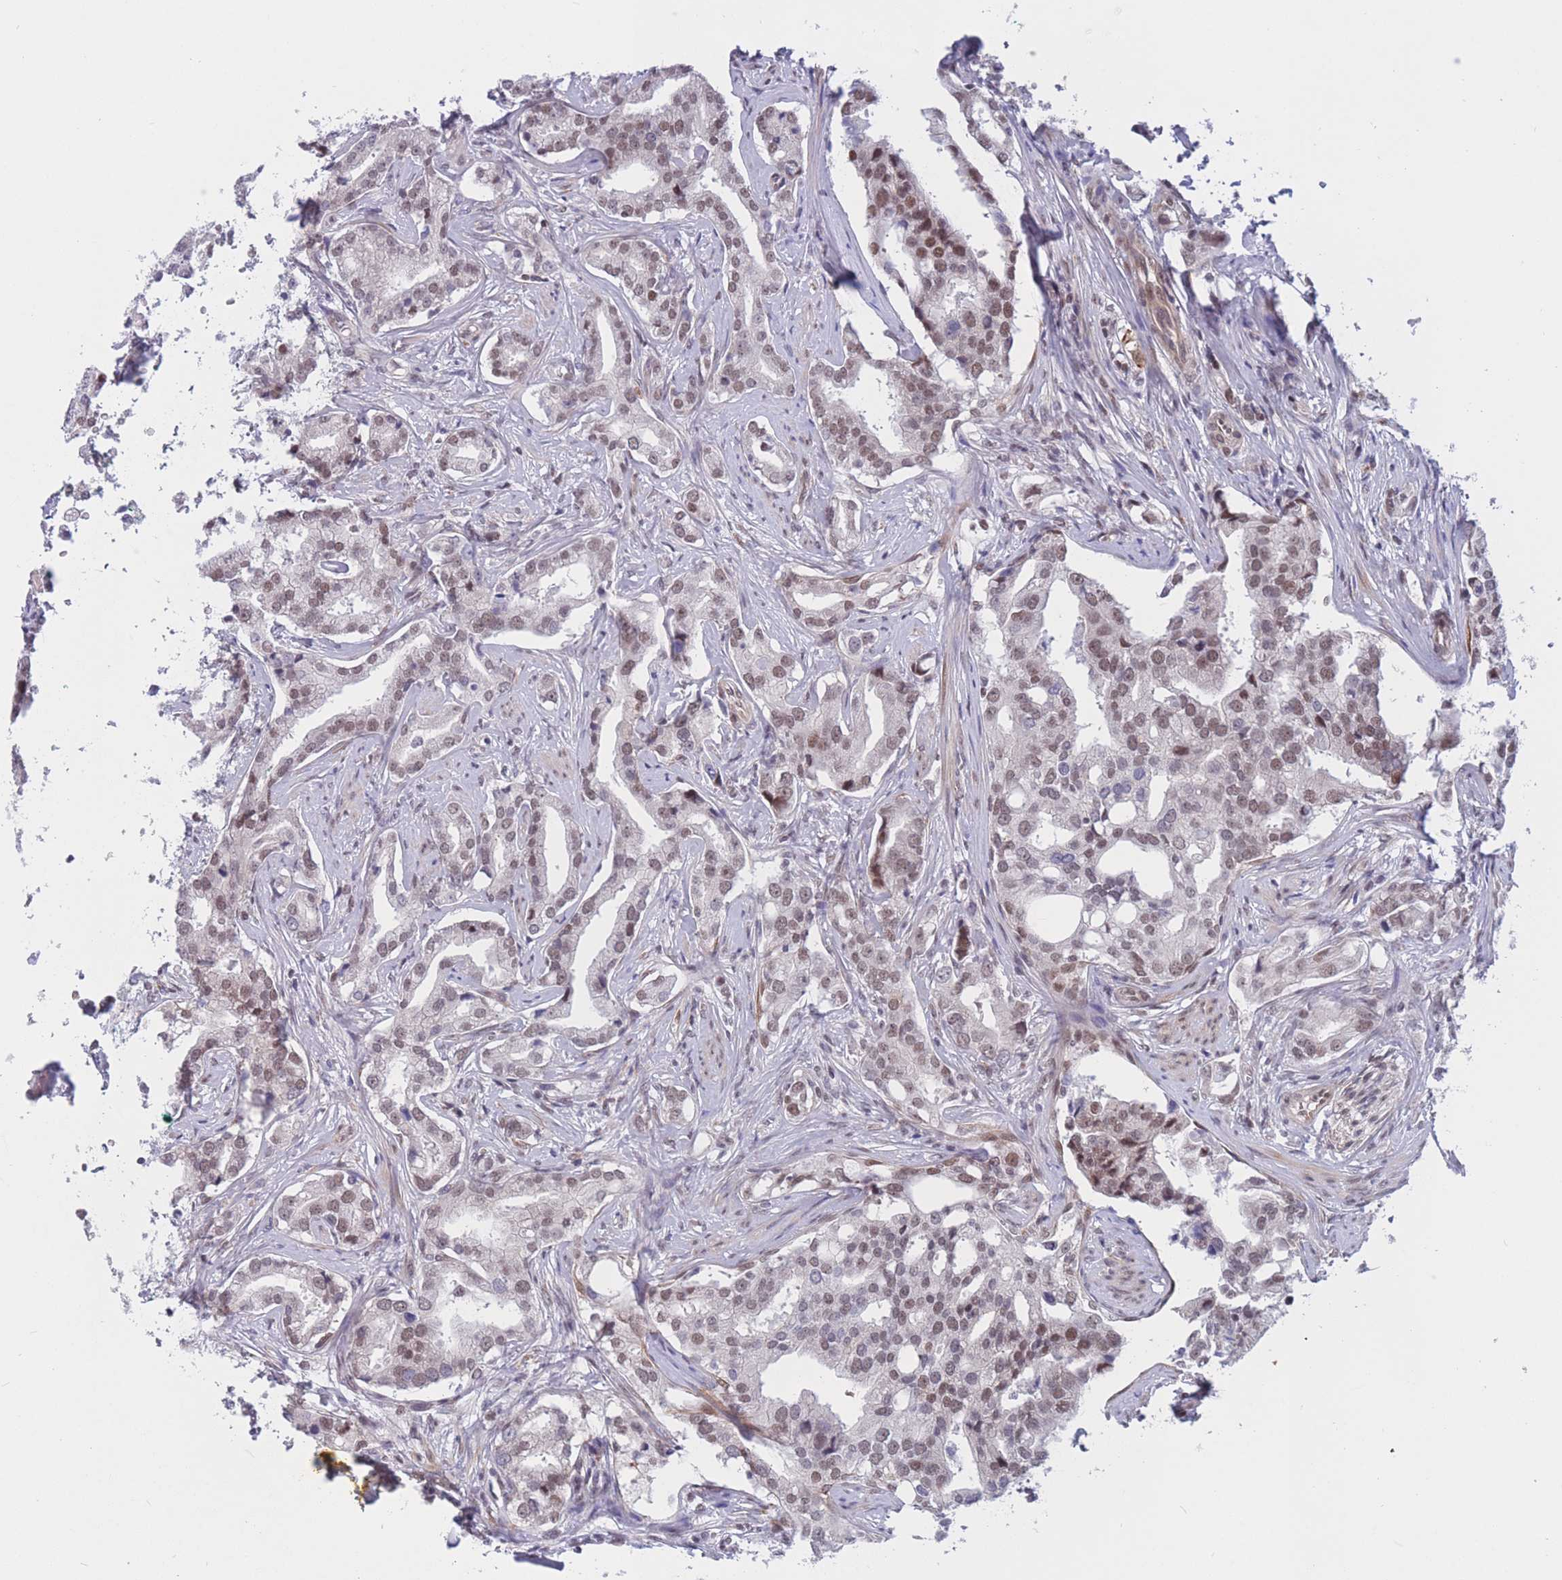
{"staining": {"intensity": "weak", "quantity": "25%-75%", "location": "nuclear"}, "tissue": "prostate cancer", "cell_type": "Tumor cells", "image_type": "cancer", "snomed": [{"axis": "morphology", "description": "Adenocarcinoma, High grade"}, {"axis": "topography", "description": "Prostate"}], "caption": "Prostate cancer (adenocarcinoma (high-grade)) tissue demonstrates weak nuclear expression in approximately 25%-75% of tumor cells, visualized by immunohistochemistry.", "gene": "BCL9L", "patient": {"sex": "male", "age": 67}}